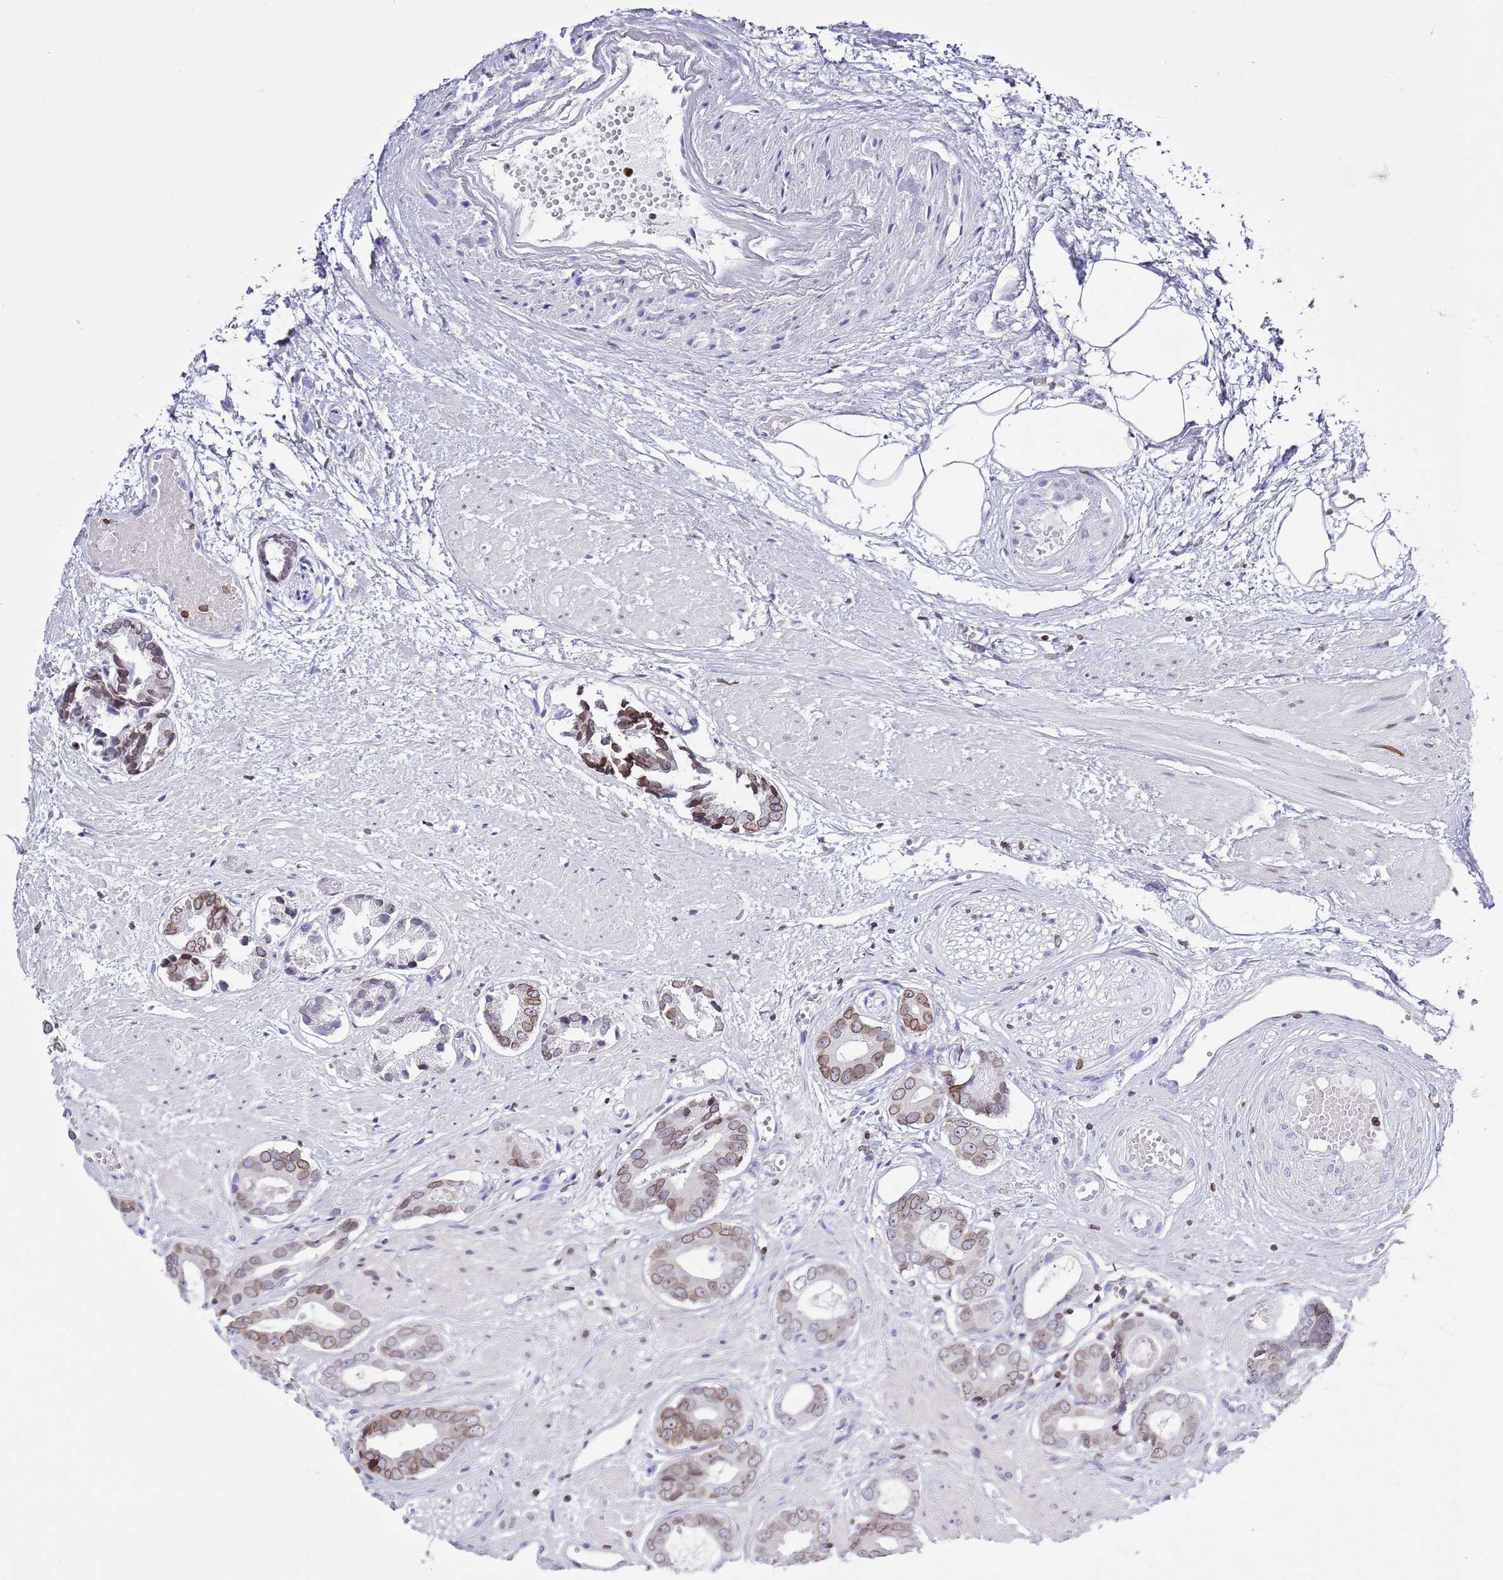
{"staining": {"intensity": "moderate", "quantity": "25%-75%", "location": "cytoplasmic/membranous,nuclear"}, "tissue": "prostate cancer", "cell_type": "Tumor cells", "image_type": "cancer", "snomed": [{"axis": "morphology", "description": "Adenocarcinoma, Low grade"}, {"axis": "topography", "description": "Prostate"}], "caption": "The immunohistochemical stain highlights moderate cytoplasmic/membranous and nuclear expression in tumor cells of prostate cancer (low-grade adenocarcinoma) tissue.", "gene": "LBR", "patient": {"sex": "male", "age": 64}}